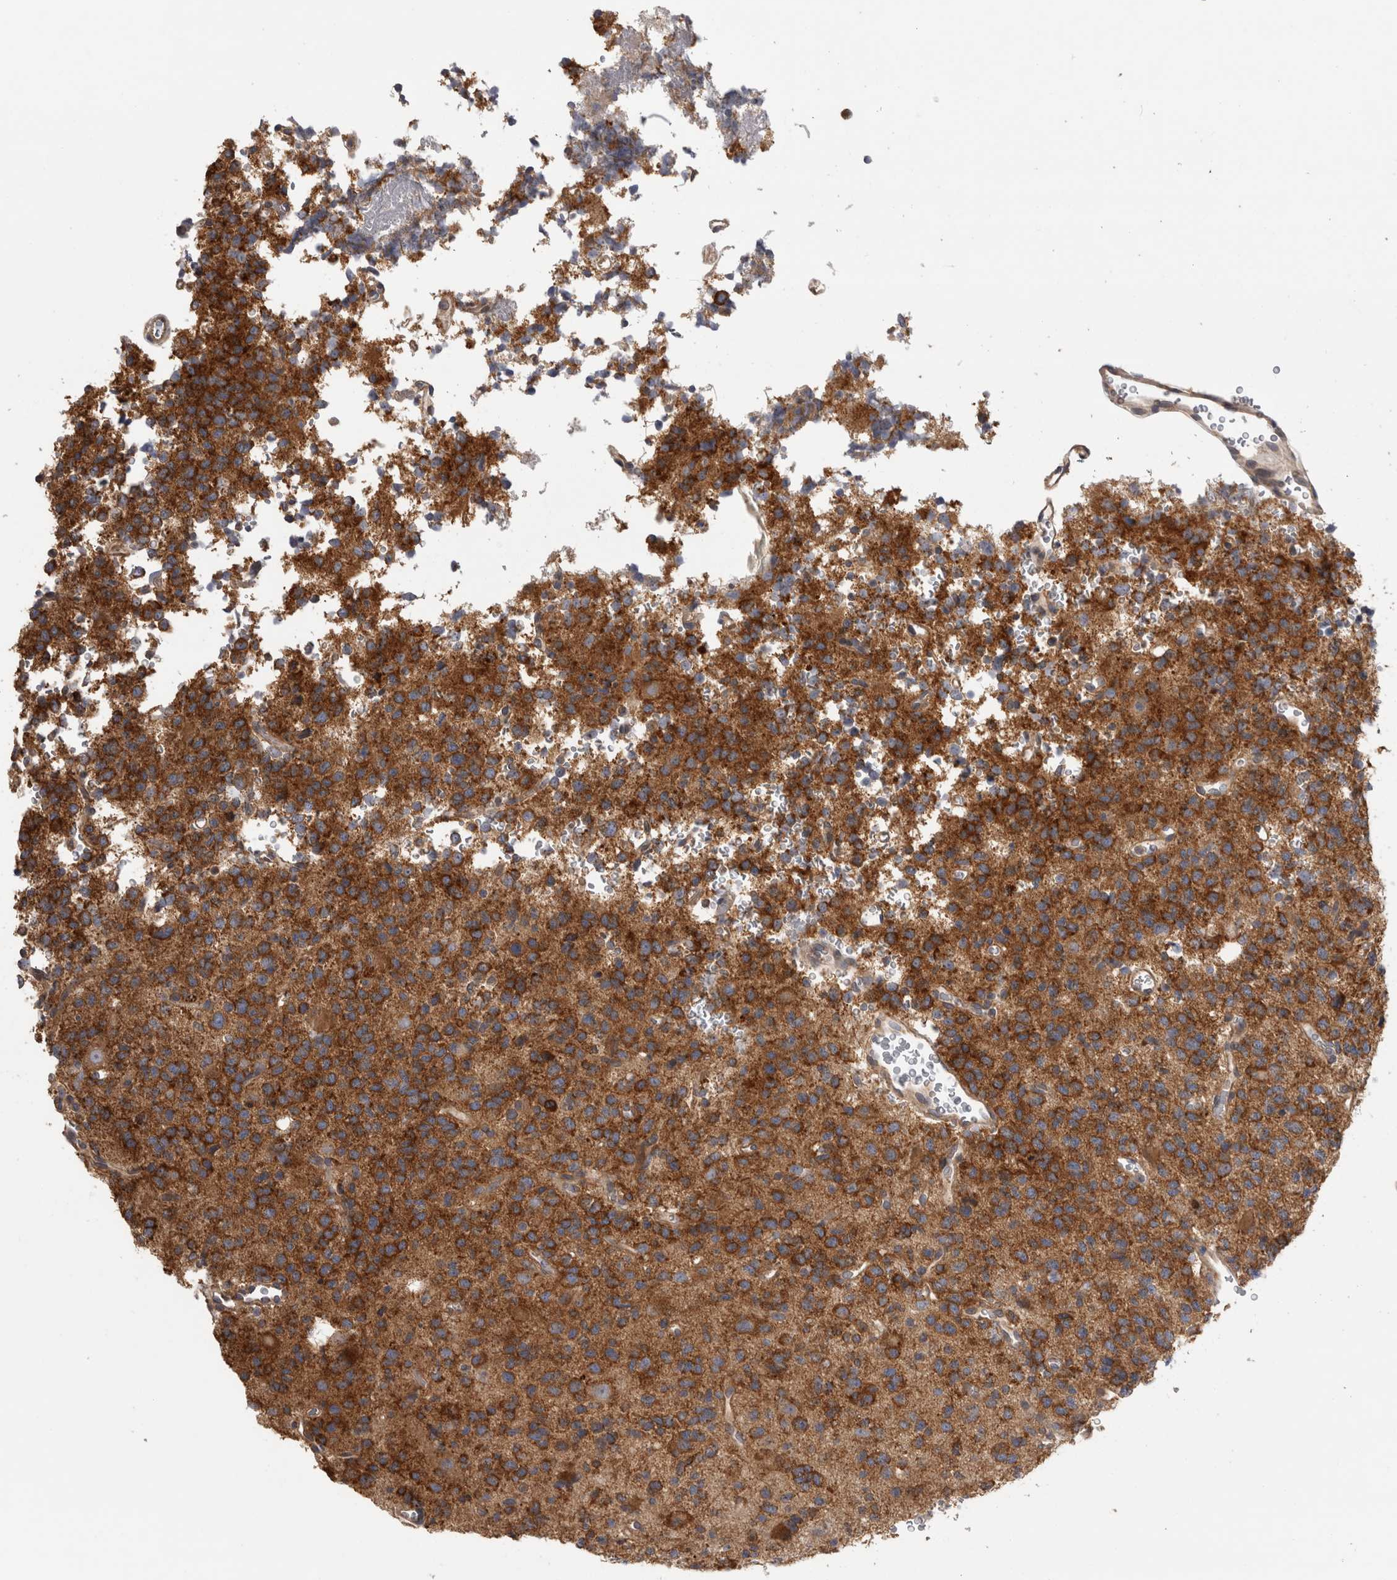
{"staining": {"intensity": "strong", "quantity": ">75%", "location": "cytoplasmic/membranous"}, "tissue": "glioma", "cell_type": "Tumor cells", "image_type": "cancer", "snomed": [{"axis": "morphology", "description": "Glioma, malignant, High grade"}, {"axis": "topography", "description": "Brain"}], "caption": "Immunohistochemical staining of human malignant glioma (high-grade) demonstrates strong cytoplasmic/membranous protein expression in approximately >75% of tumor cells.", "gene": "GRIK2", "patient": {"sex": "female", "age": 62}}